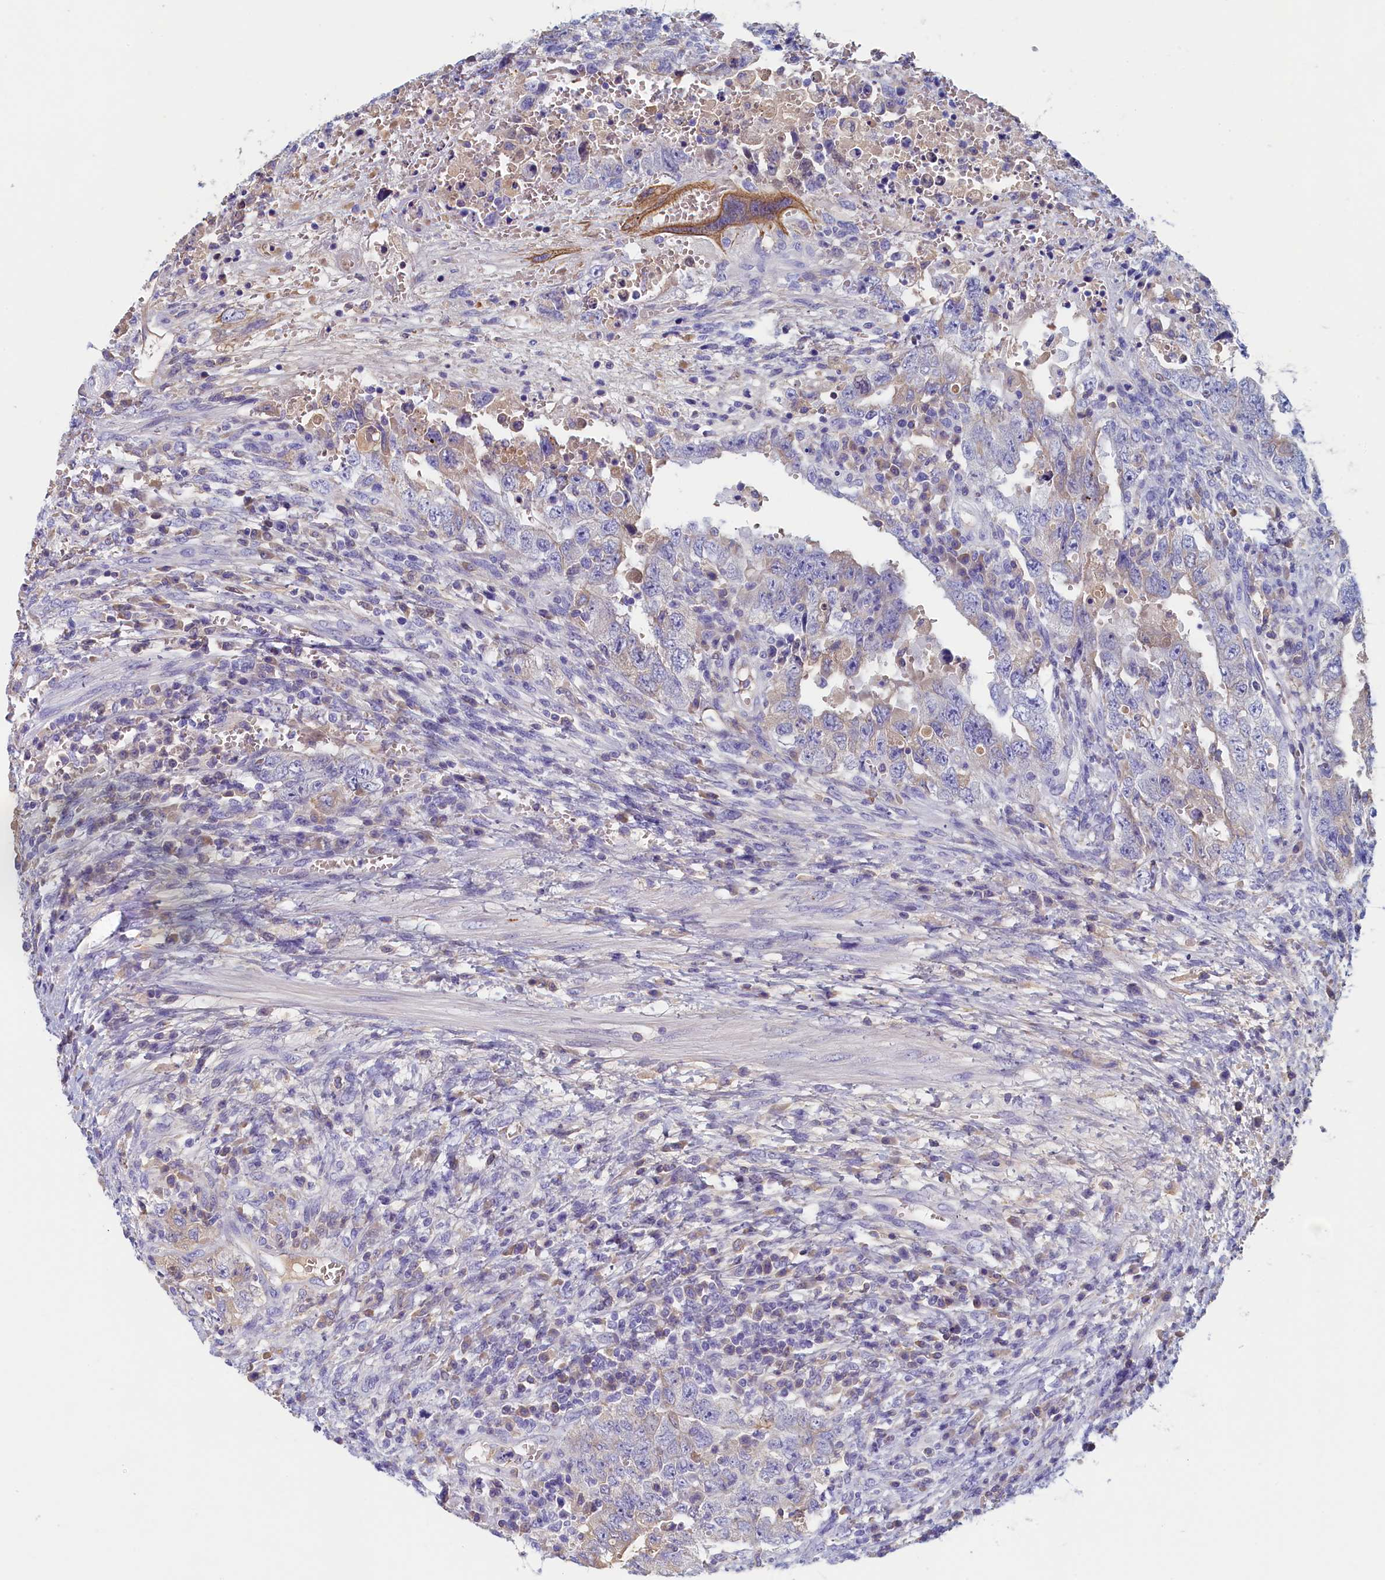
{"staining": {"intensity": "moderate", "quantity": "<25%", "location": "cytoplasmic/membranous"}, "tissue": "testis cancer", "cell_type": "Tumor cells", "image_type": "cancer", "snomed": [{"axis": "morphology", "description": "Carcinoma, Embryonal, NOS"}, {"axis": "topography", "description": "Testis"}], "caption": "High-power microscopy captured an IHC histopathology image of testis embryonal carcinoma, revealing moderate cytoplasmic/membranous staining in approximately <25% of tumor cells.", "gene": "GUCA1C", "patient": {"sex": "male", "age": 26}}